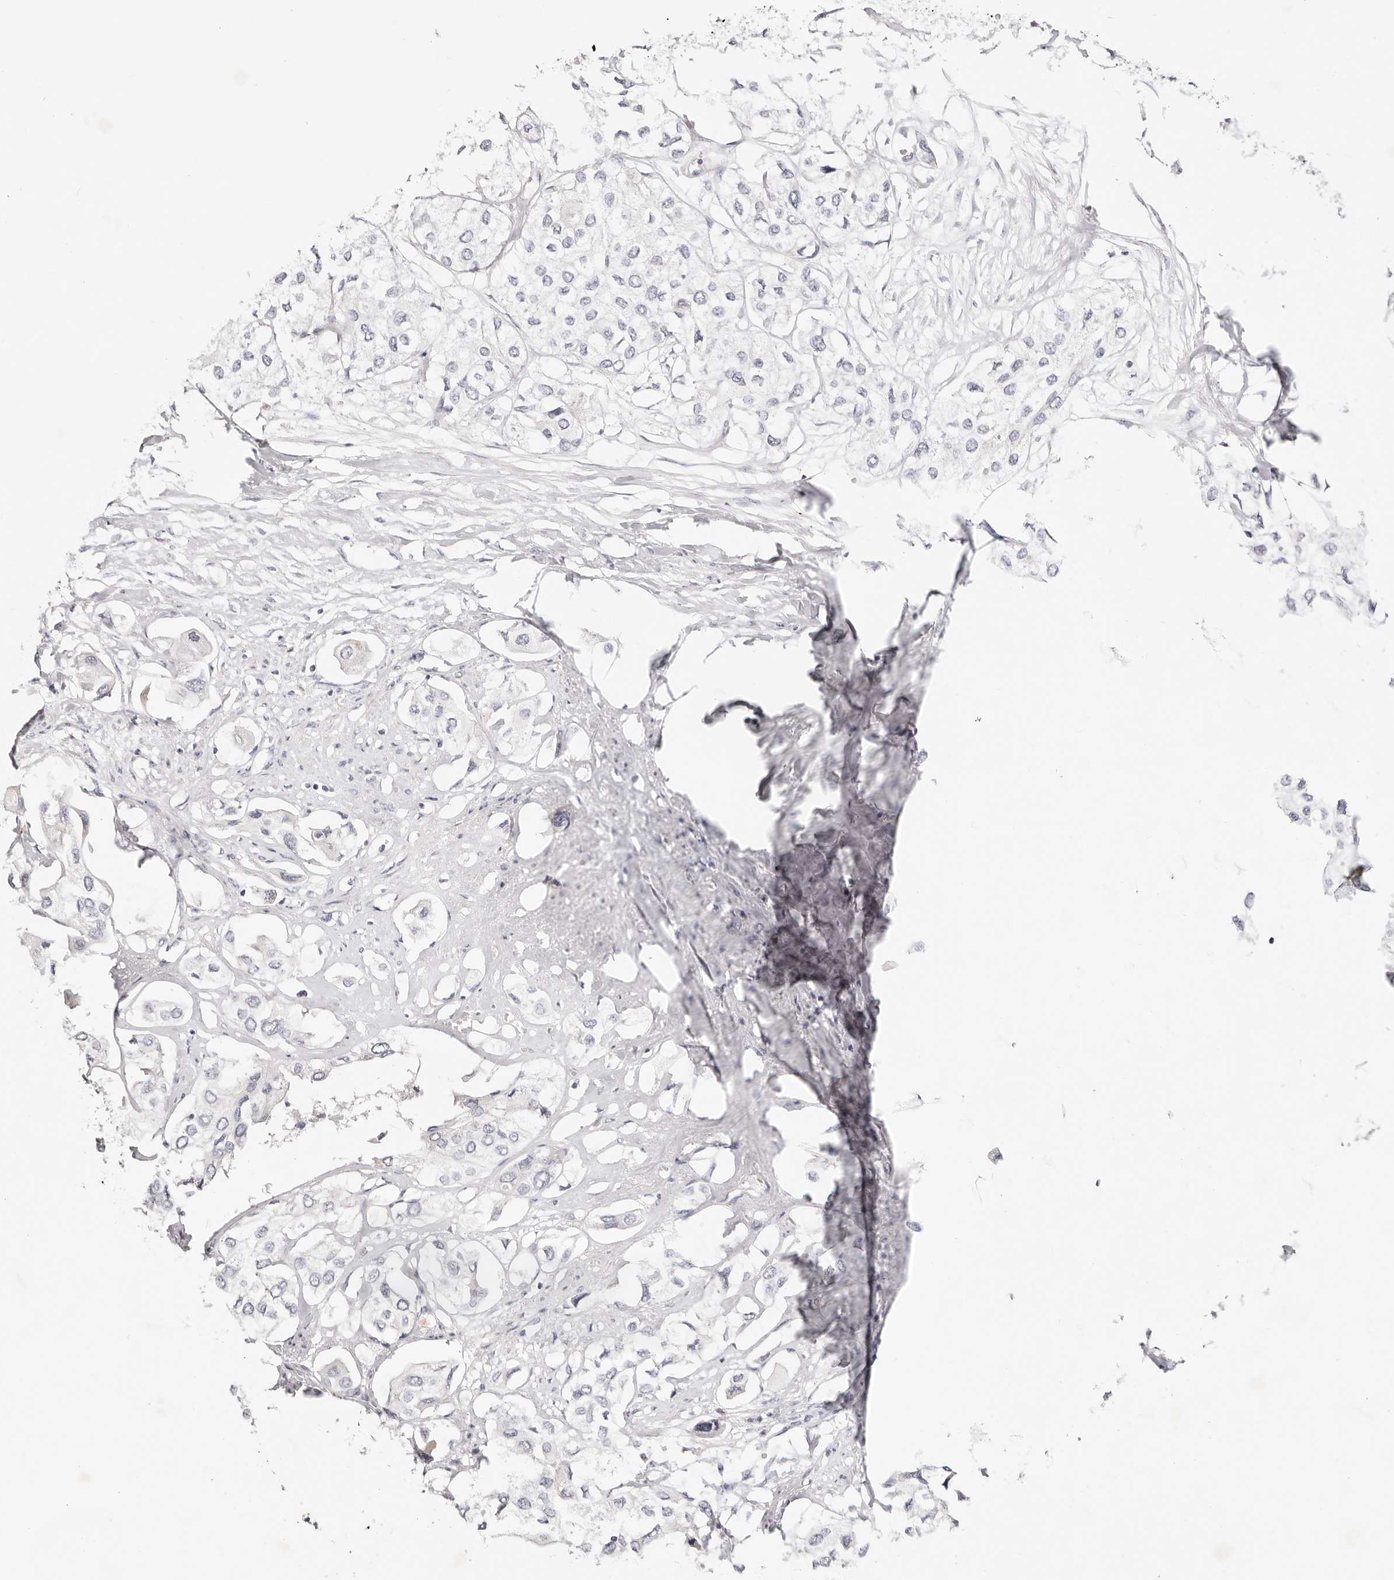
{"staining": {"intensity": "negative", "quantity": "none", "location": "none"}, "tissue": "urothelial cancer", "cell_type": "Tumor cells", "image_type": "cancer", "snomed": [{"axis": "morphology", "description": "Urothelial carcinoma, High grade"}, {"axis": "topography", "description": "Urinary bladder"}], "caption": "Histopathology image shows no protein staining in tumor cells of urothelial carcinoma (high-grade) tissue.", "gene": "DNASE1", "patient": {"sex": "male", "age": 64}}